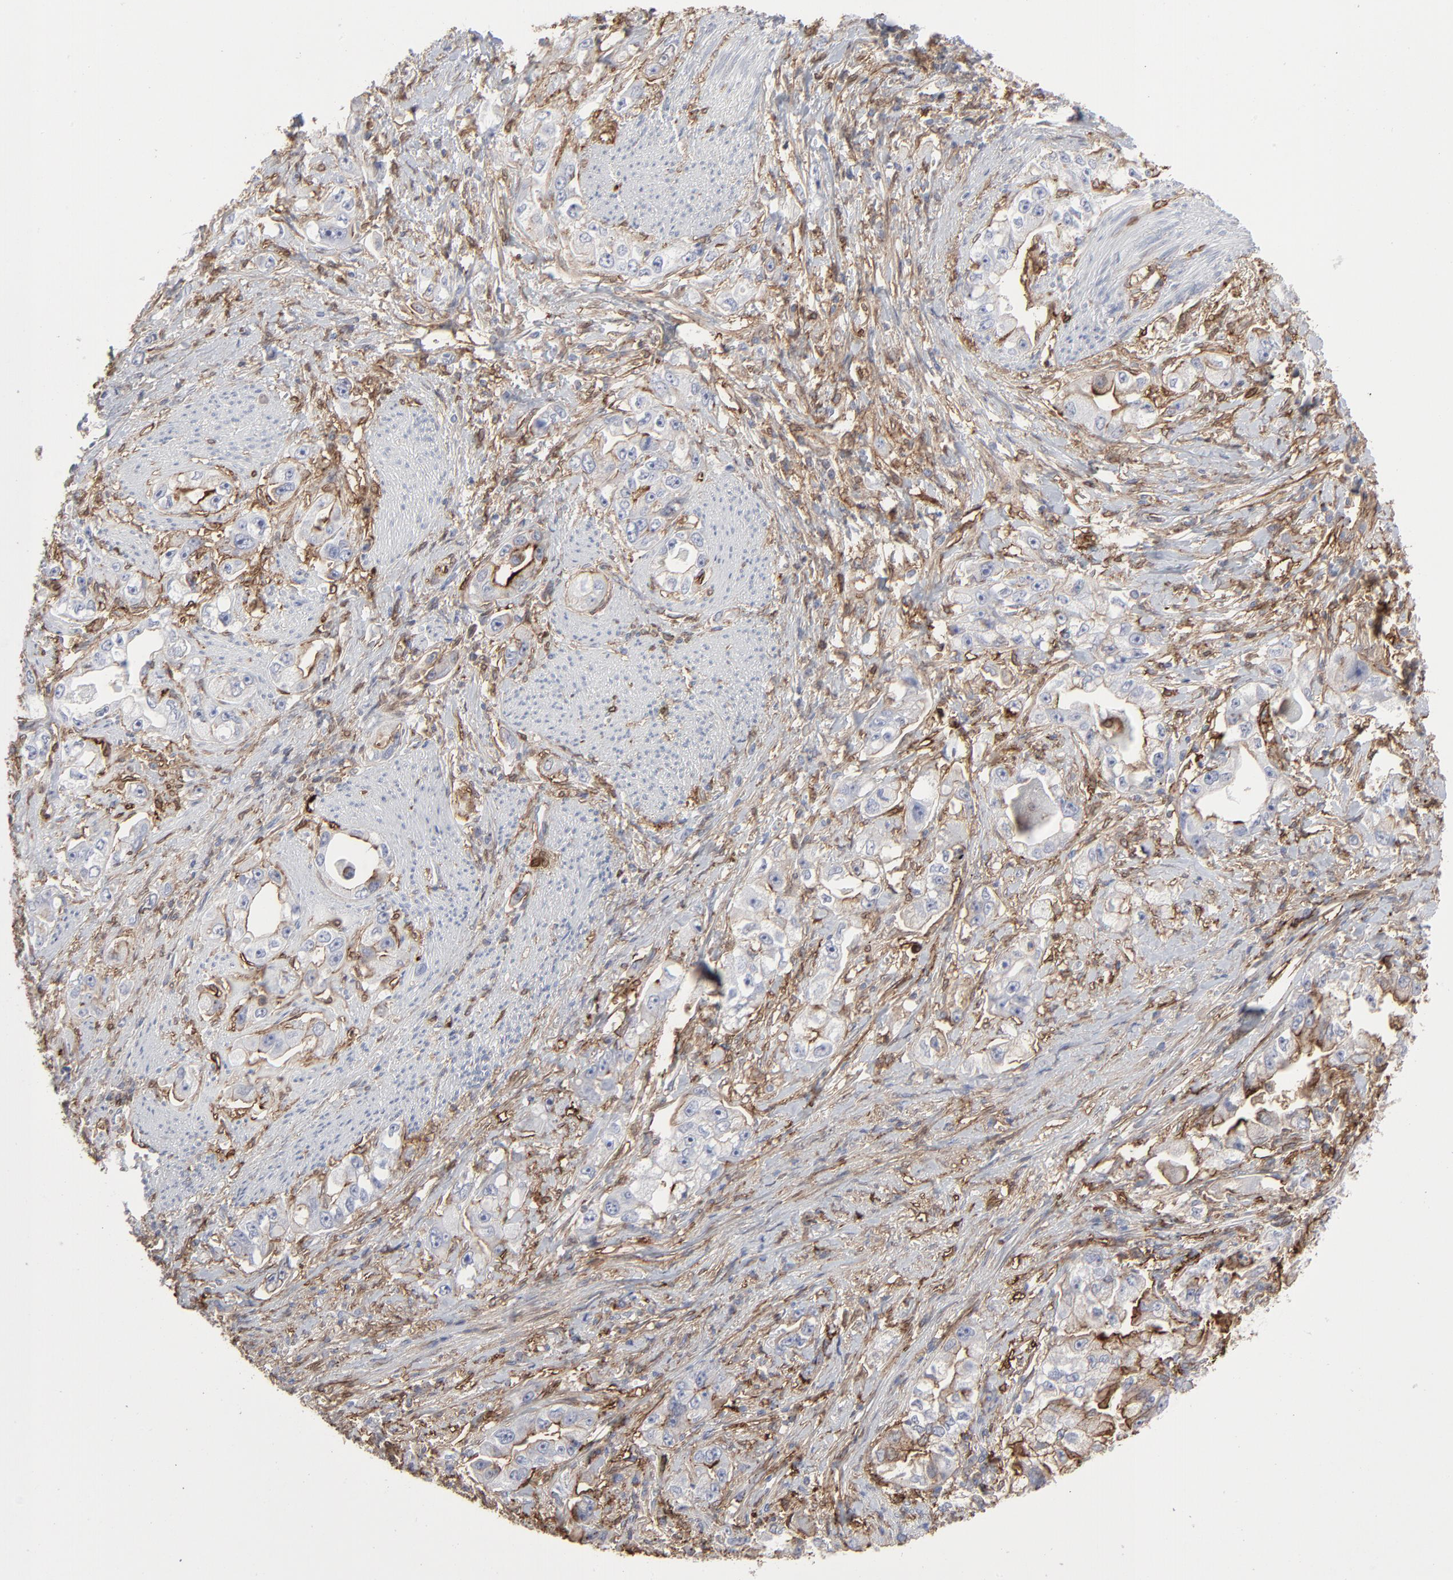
{"staining": {"intensity": "moderate", "quantity": "25%-75%", "location": "cytoplasmic/membranous"}, "tissue": "stomach cancer", "cell_type": "Tumor cells", "image_type": "cancer", "snomed": [{"axis": "morphology", "description": "Adenocarcinoma, NOS"}, {"axis": "topography", "description": "Stomach, lower"}], "caption": "Adenocarcinoma (stomach) tissue displays moderate cytoplasmic/membranous expression in about 25%-75% of tumor cells, visualized by immunohistochemistry.", "gene": "ANXA5", "patient": {"sex": "female", "age": 93}}